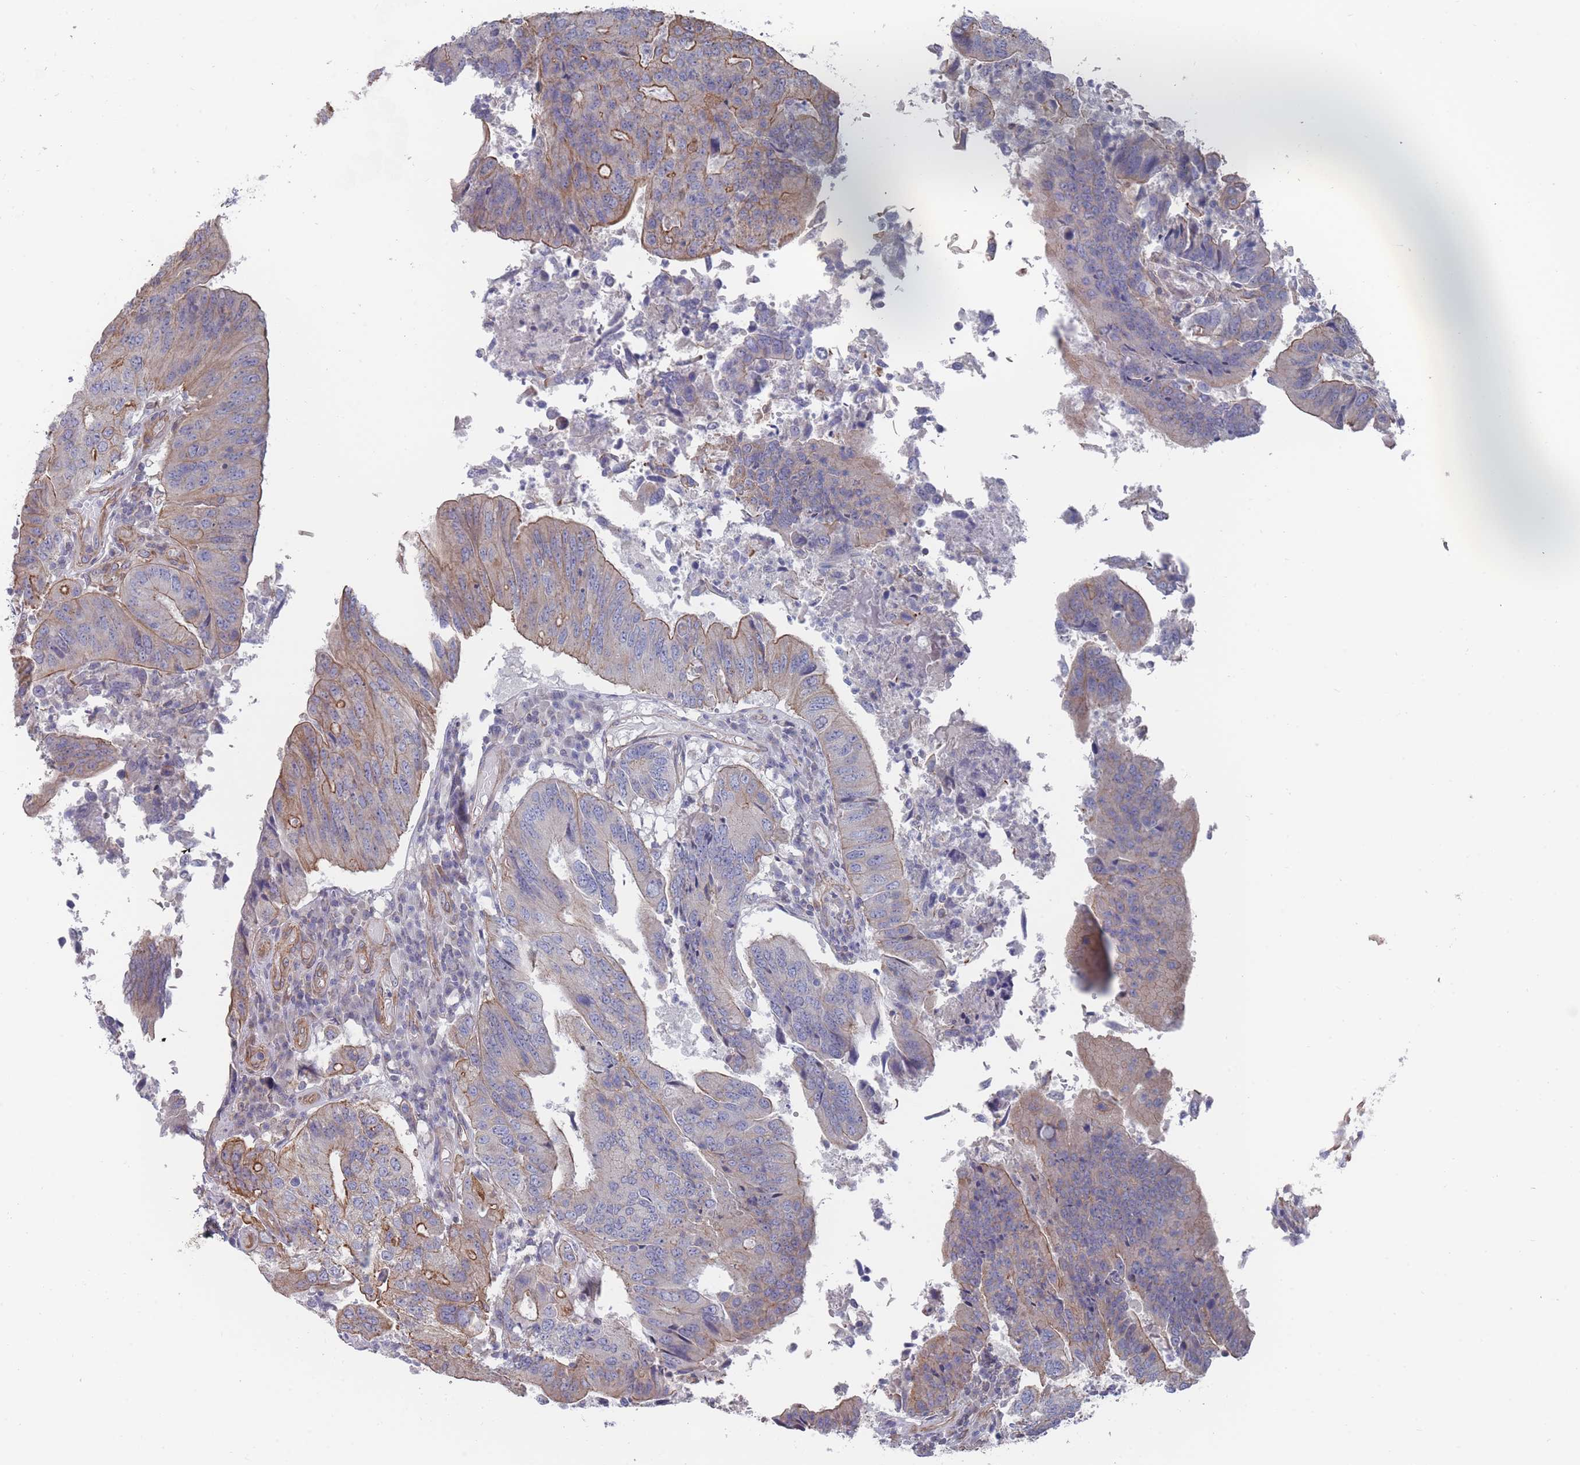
{"staining": {"intensity": "moderate", "quantity": "25%-75%", "location": "cytoplasmic/membranous"}, "tissue": "colorectal cancer", "cell_type": "Tumor cells", "image_type": "cancer", "snomed": [{"axis": "morphology", "description": "Adenocarcinoma, NOS"}, {"axis": "topography", "description": "Colon"}], "caption": "Human colorectal cancer (adenocarcinoma) stained with a protein marker reveals moderate staining in tumor cells.", "gene": "SLC1A6", "patient": {"sex": "female", "age": 67}}